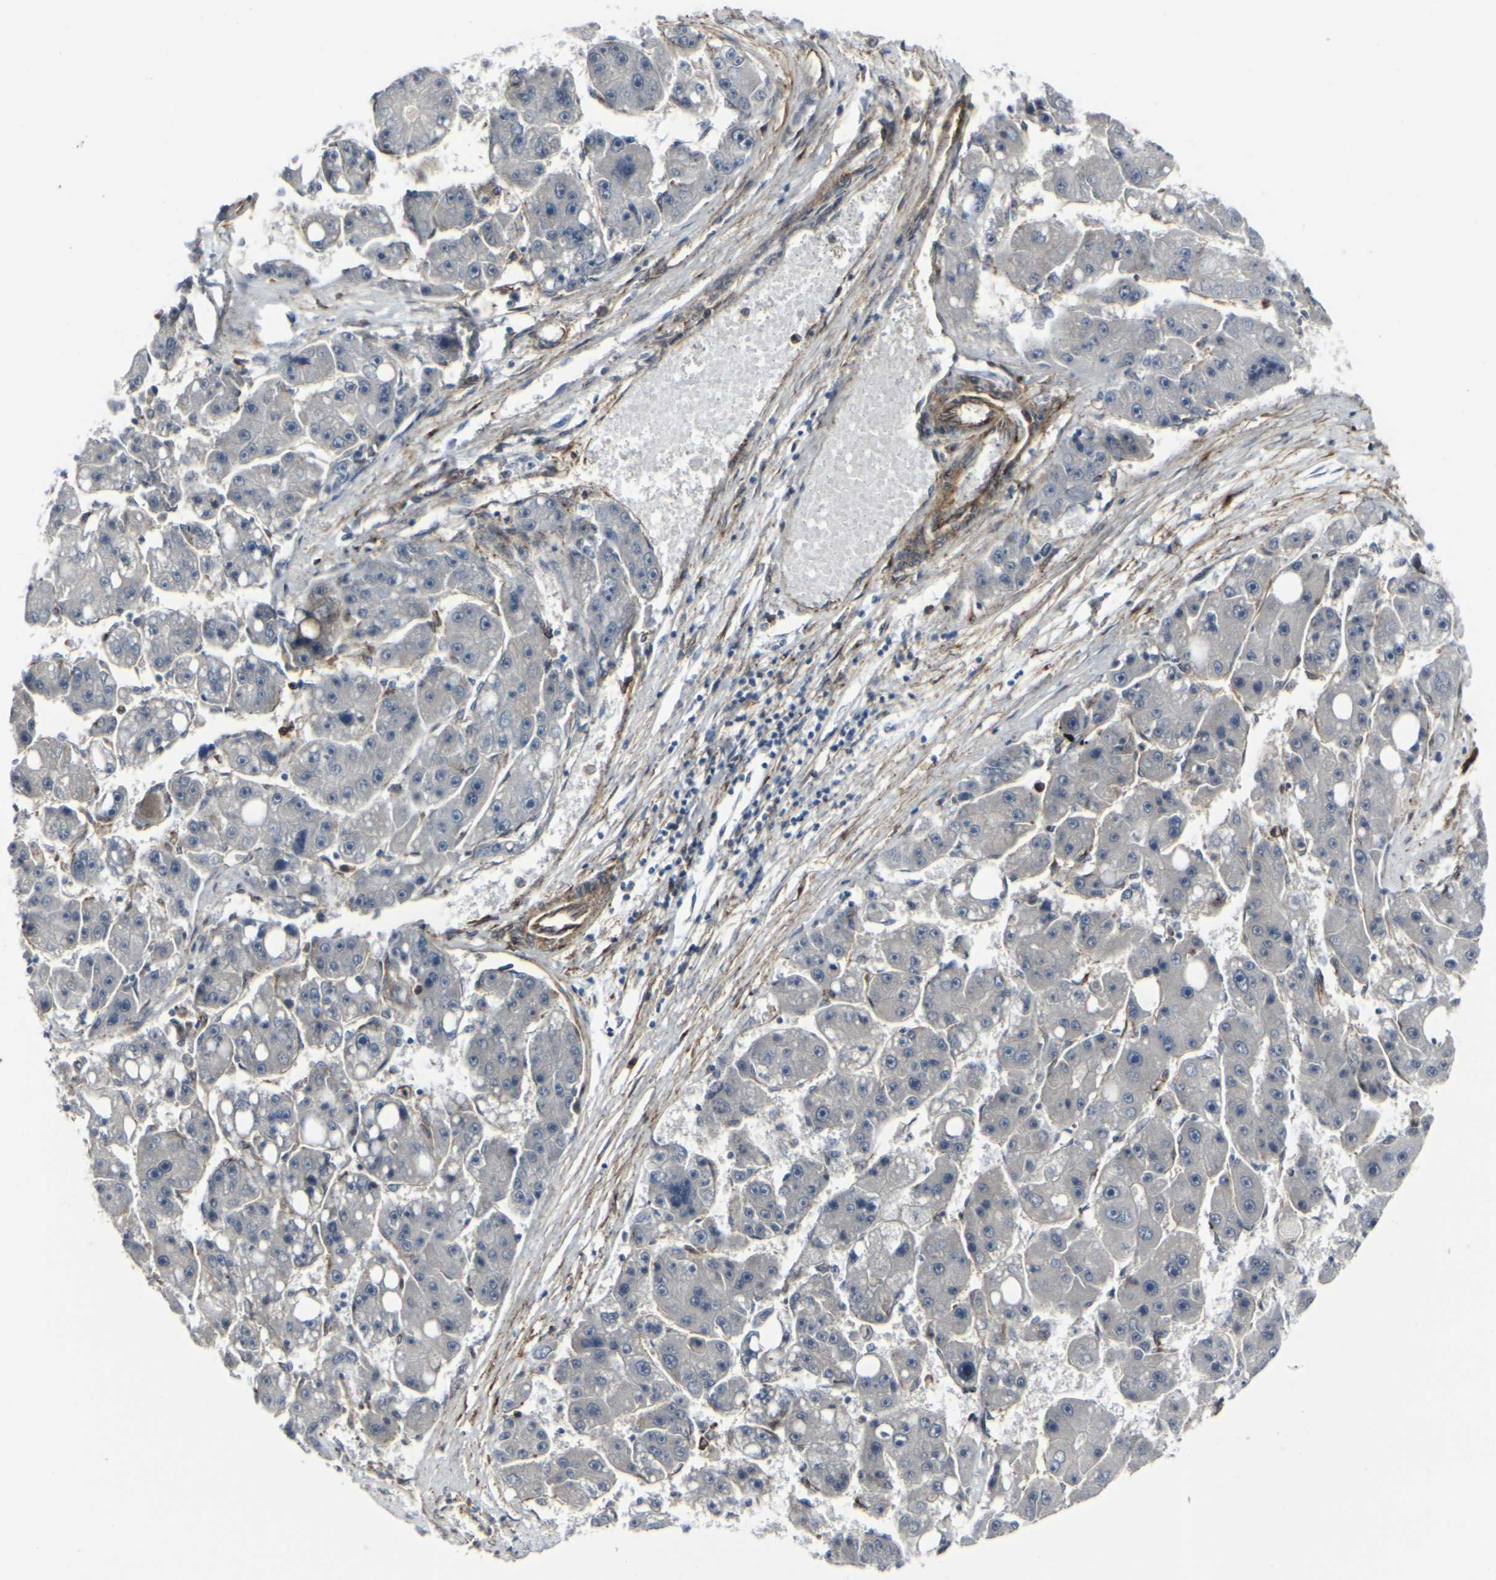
{"staining": {"intensity": "weak", "quantity": "<25%", "location": "cytoplasmic/membranous"}, "tissue": "liver cancer", "cell_type": "Tumor cells", "image_type": "cancer", "snomed": [{"axis": "morphology", "description": "Carcinoma, Hepatocellular, NOS"}, {"axis": "topography", "description": "Liver"}], "caption": "The image reveals no staining of tumor cells in liver hepatocellular carcinoma. (Stains: DAB (3,3'-diaminobenzidine) immunohistochemistry (IHC) with hematoxylin counter stain, Microscopy: brightfield microscopy at high magnification).", "gene": "MYOF", "patient": {"sex": "female", "age": 61}}